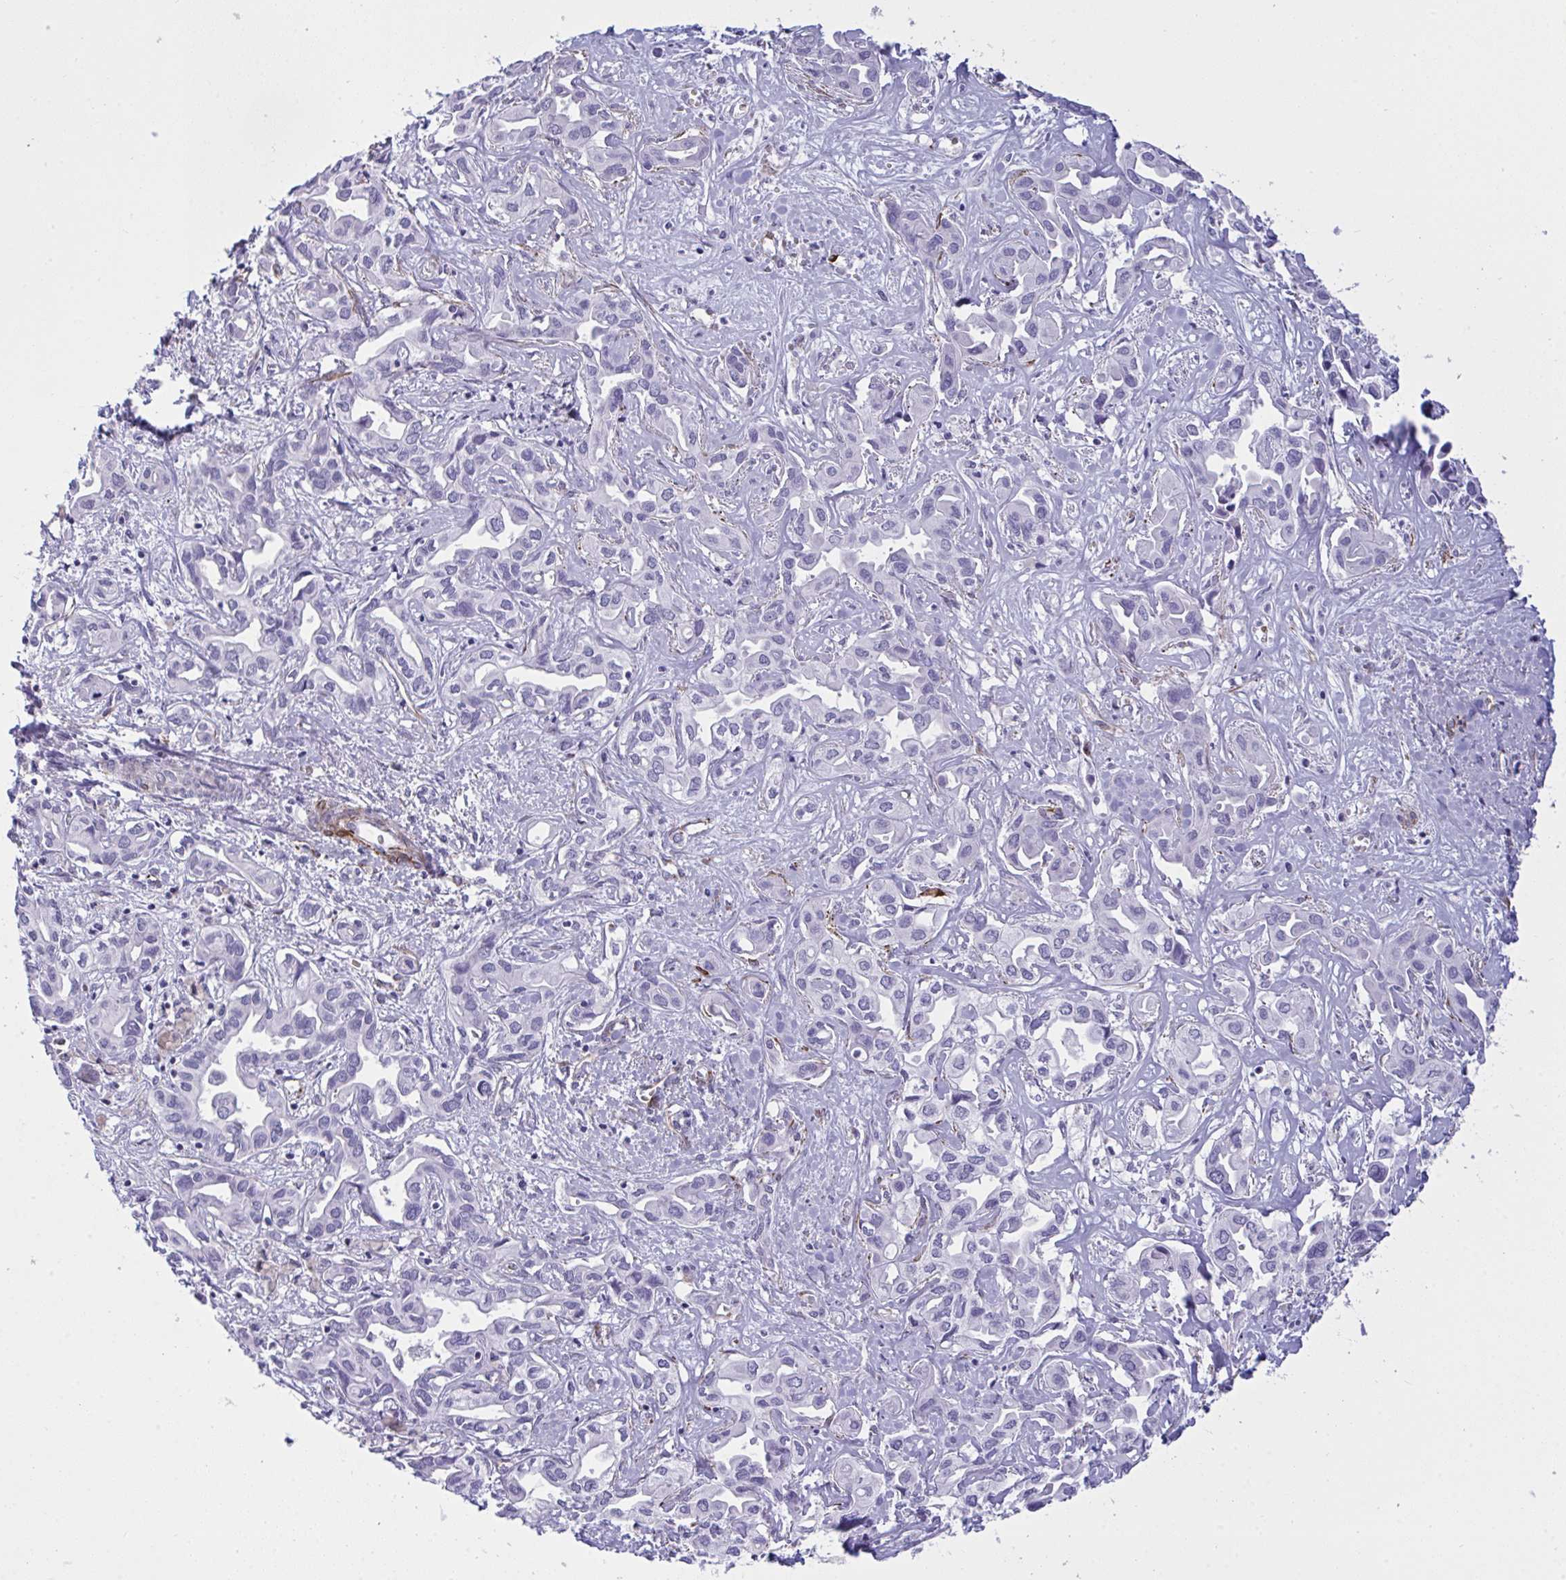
{"staining": {"intensity": "negative", "quantity": "none", "location": "none"}, "tissue": "liver cancer", "cell_type": "Tumor cells", "image_type": "cancer", "snomed": [{"axis": "morphology", "description": "Cholangiocarcinoma"}, {"axis": "topography", "description": "Liver"}], "caption": "The immunohistochemistry (IHC) image has no significant positivity in tumor cells of cholangiocarcinoma (liver) tissue. The staining was performed using DAB to visualize the protein expression in brown, while the nuclei were stained in blue with hematoxylin (Magnification: 20x).", "gene": "SLC35B1", "patient": {"sex": "female", "age": 64}}